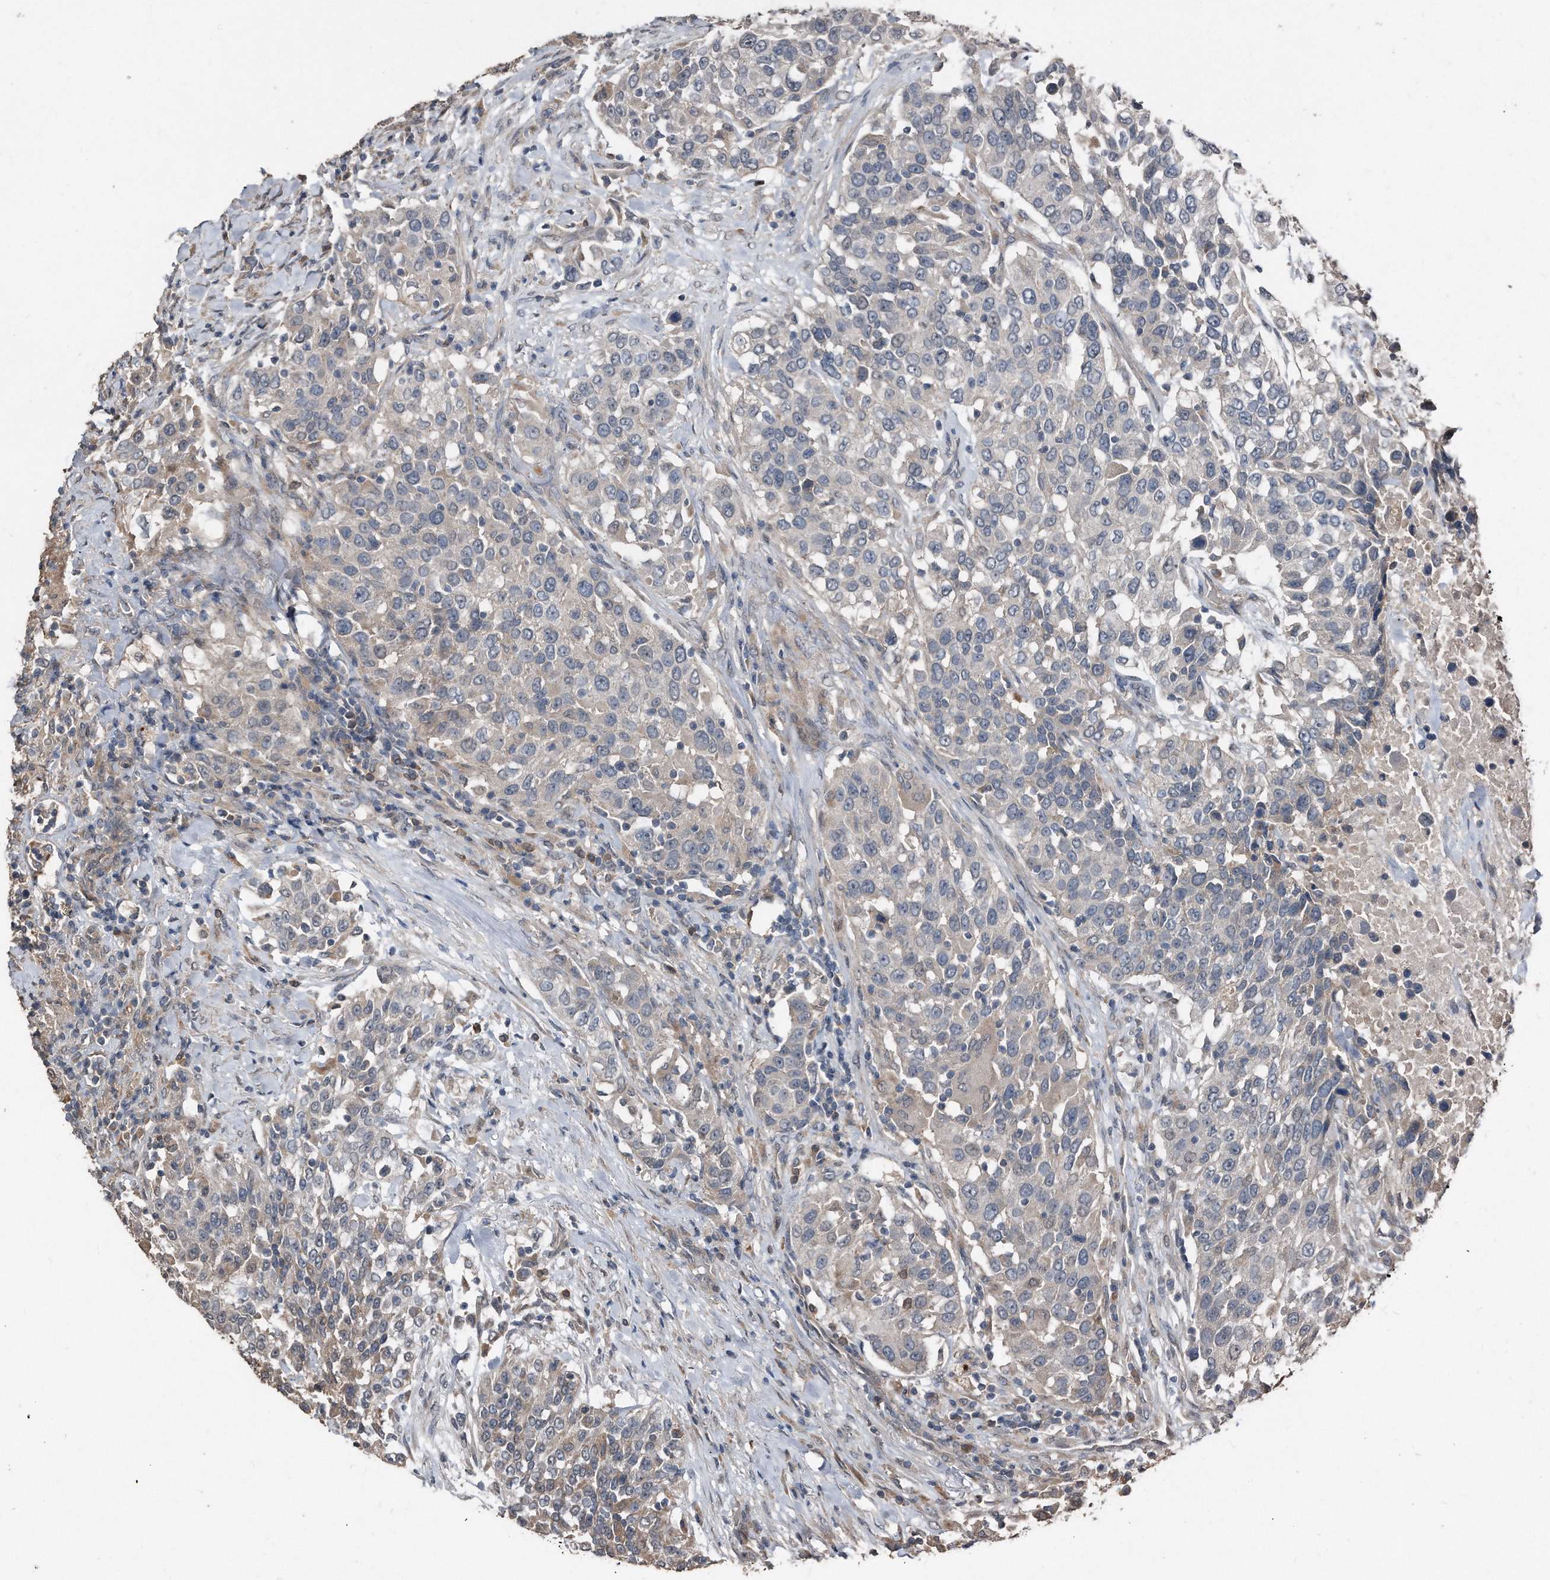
{"staining": {"intensity": "negative", "quantity": "none", "location": "none"}, "tissue": "urothelial cancer", "cell_type": "Tumor cells", "image_type": "cancer", "snomed": [{"axis": "morphology", "description": "Urothelial carcinoma, High grade"}, {"axis": "topography", "description": "Urinary bladder"}], "caption": "A histopathology image of human urothelial carcinoma (high-grade) is negative for staining in tumor cells. (DAB (3,3'-diaminobenzidine) IHC visualized using brightfield microscopy, high magnification).", "gene": "ANKRD10", "patient": {"sex": "female", "age": 80}}